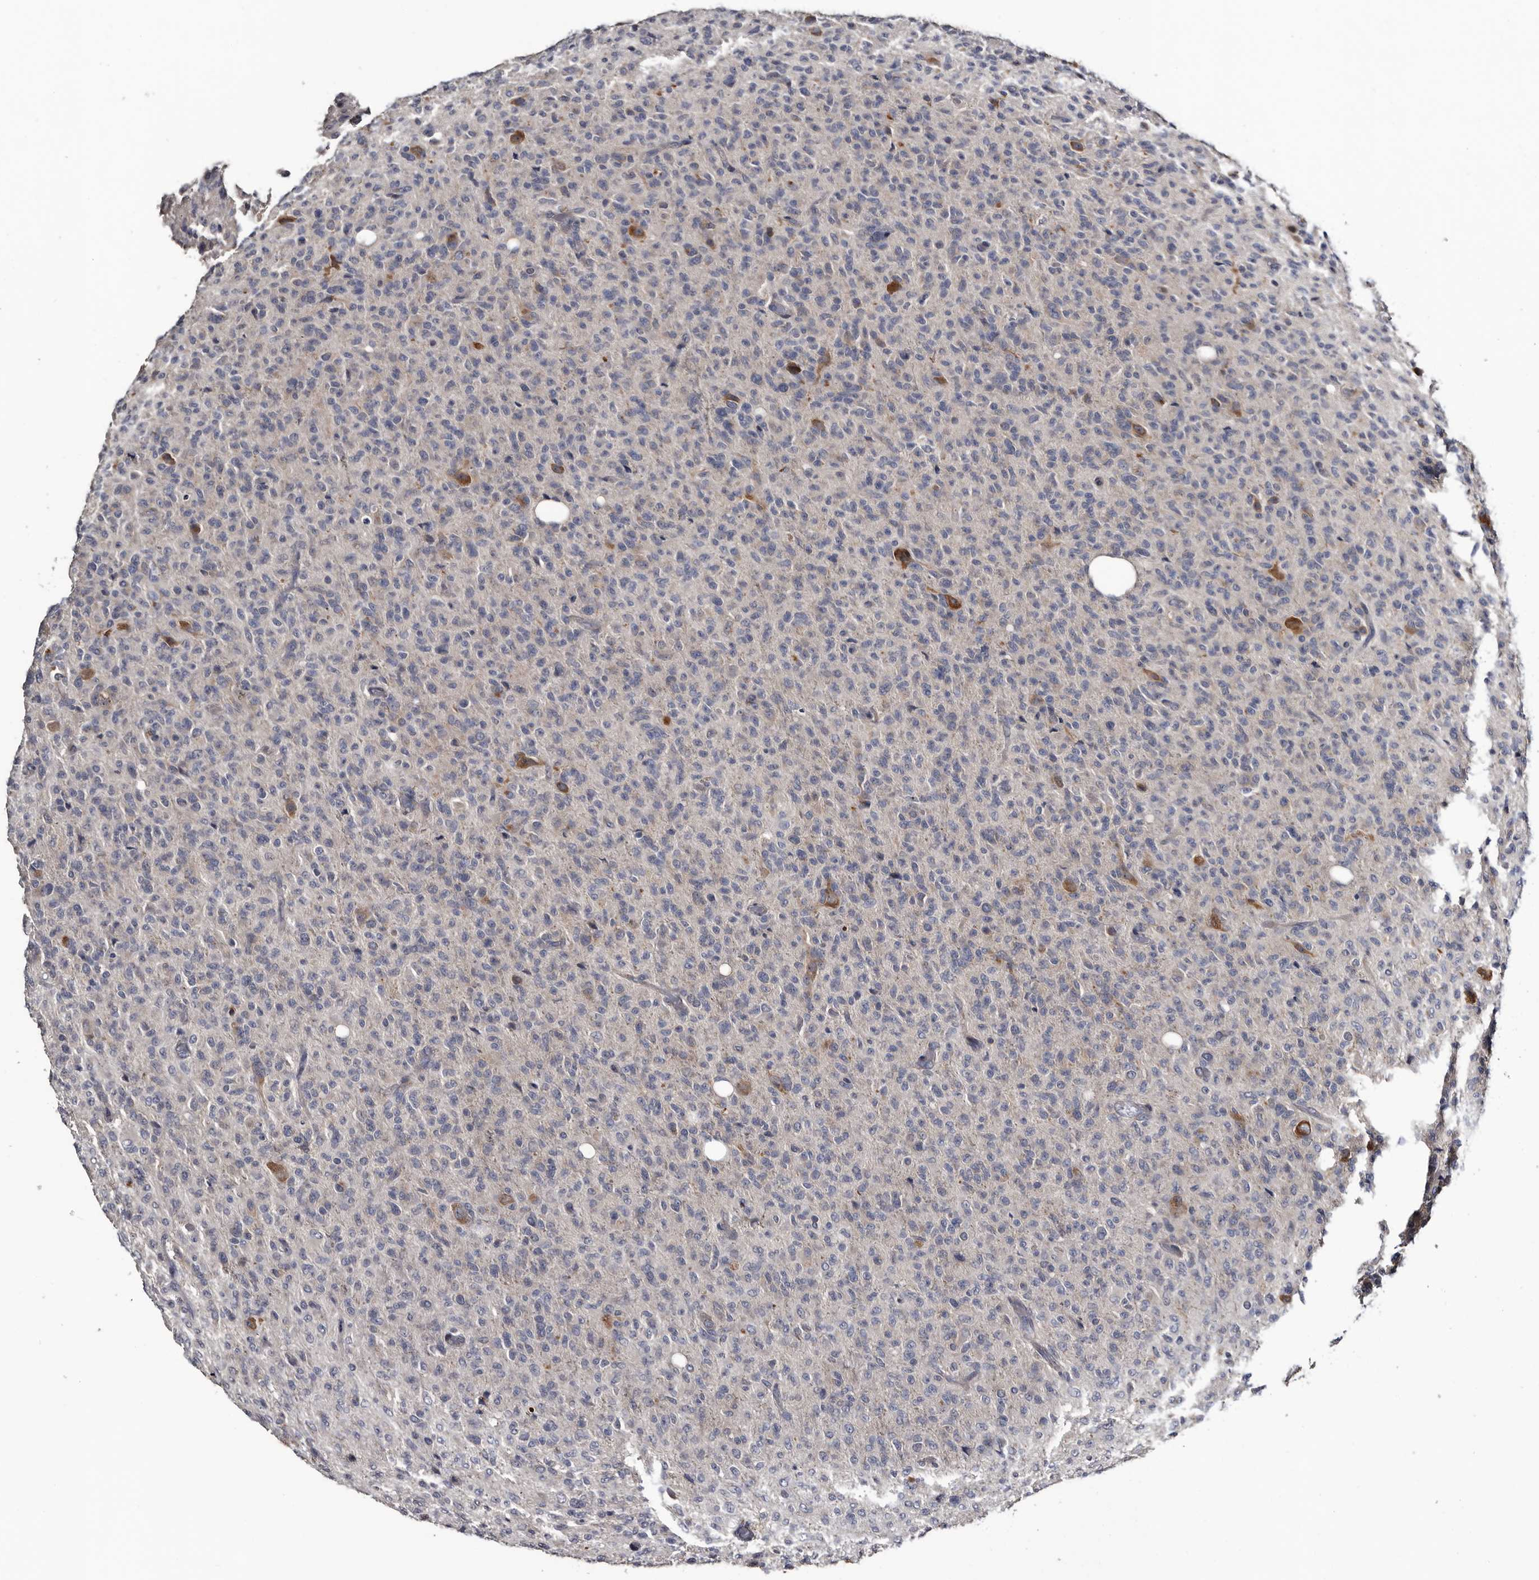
{"staining": {"intensity": "negative", "quantity": "none", "location": "none"}, "tissue": "glioma", "cell_type": "Tumor cells", "image_type": "cancer", "snomed": [{"axis": "morphology", "description": "Glioma, malignant, High grade"}, {"axis": "topography", "description": "Brain"}], "caption": "This photomicrograph is of high-grade glioma (malignant) stained with IHC to label a protein in brown with the nuclei are counter-stained blue. There is no staining in tumor cells.", "gene": "IARS1", "patient": {"sex": "female", "age": 57}}